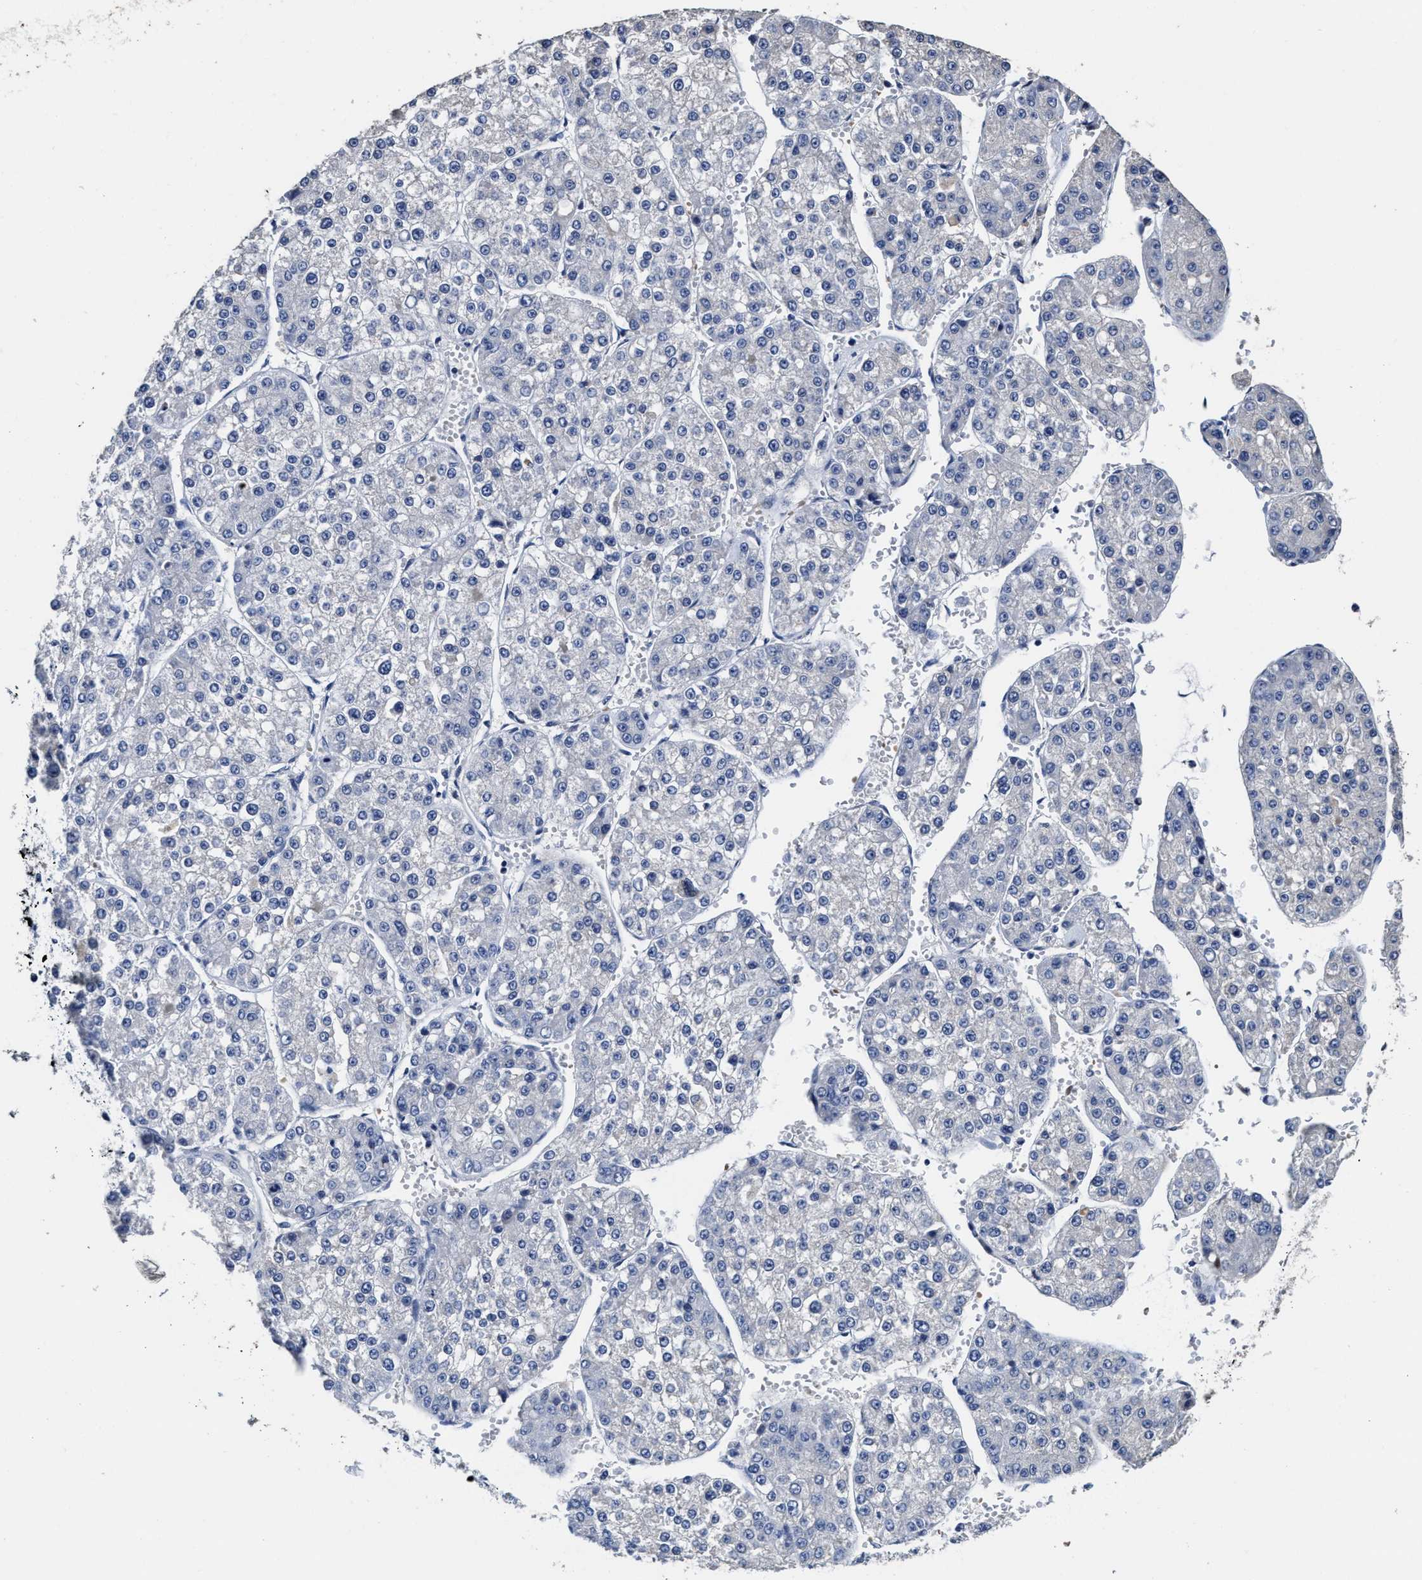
{"staining": {"intensity": "negative", "quantity": "none", "location": "none"}, "tissue": "liver cancer", "cell_type": "Tumor cells", "image_type": "cancer", "snomed": [{"axis": "morphology", "description": "Carcinoma, Hepatocellular, NOS"}, {"axis": "topography", "description": "Liver"}], "caption": "Liver cancer (hepatocellular carcinoma) stained for a protein using IHC shows no positivity tumor cells.", "gene": "ZFAT", "patient": {"sex": "female", "age": 73}}